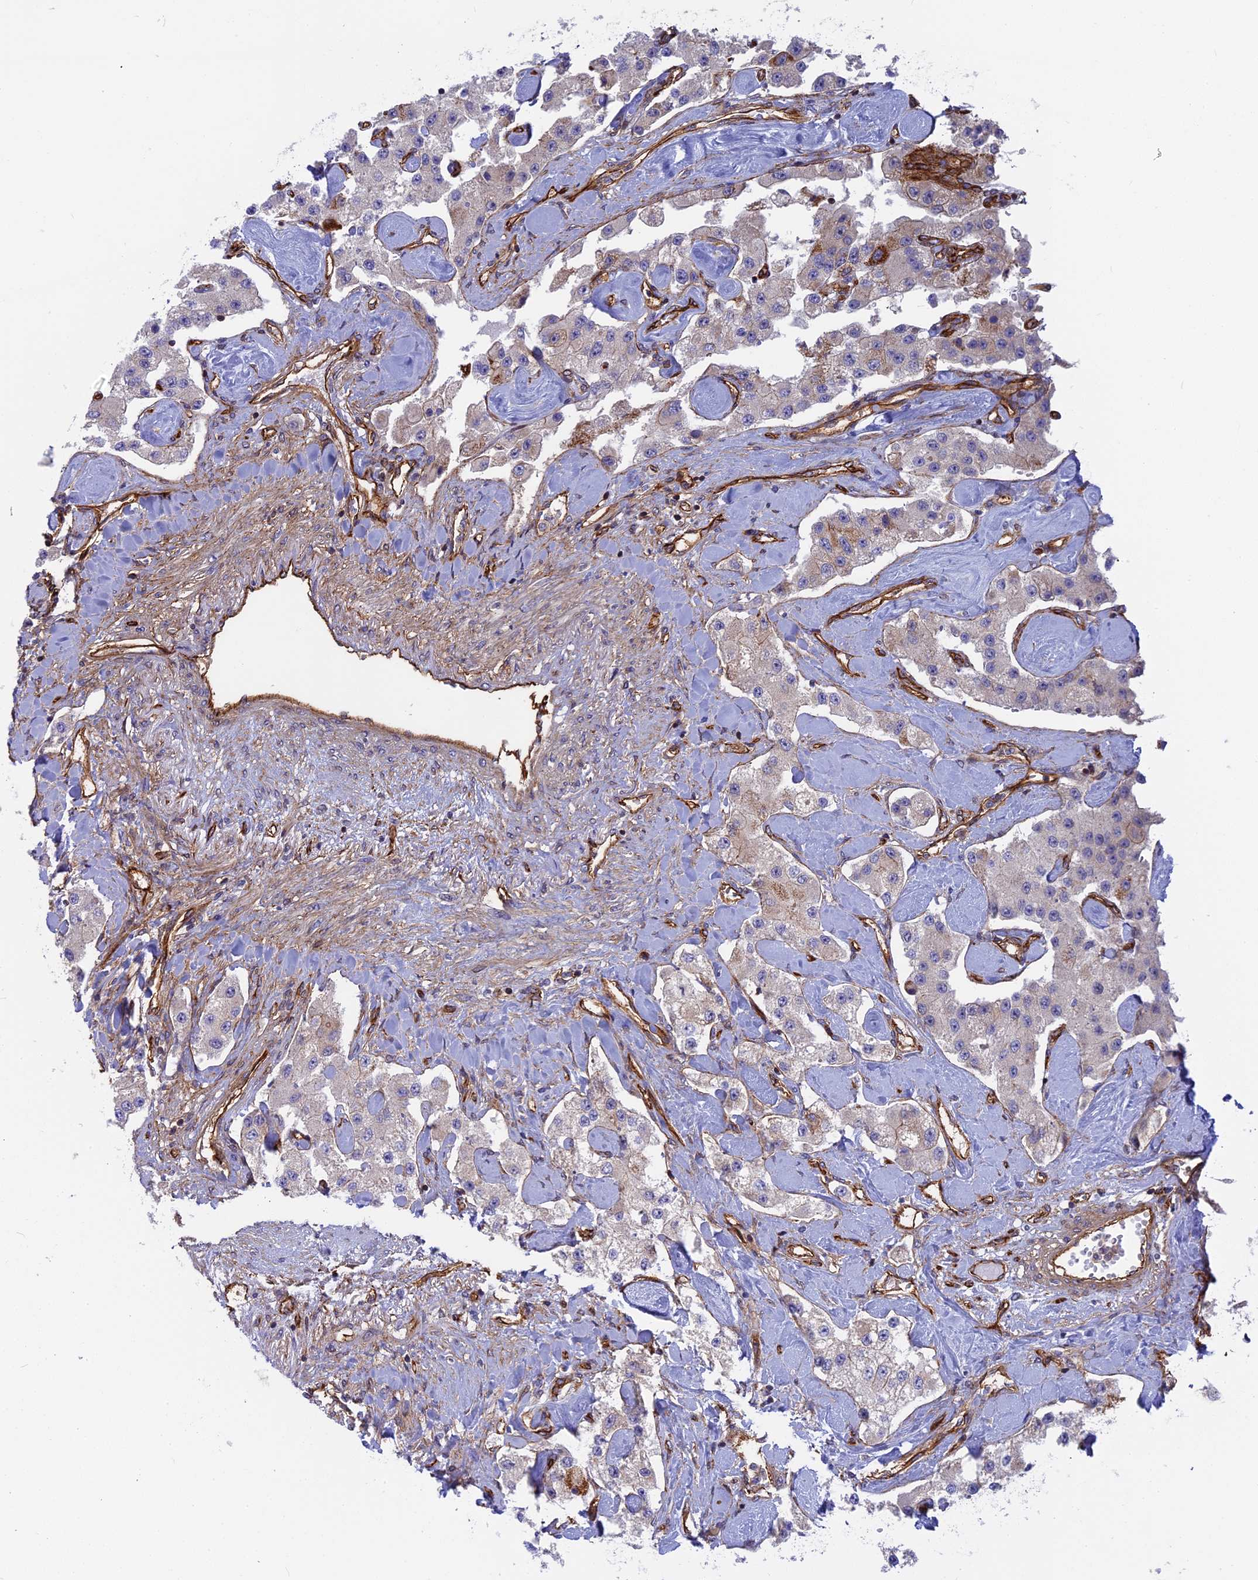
{"staining": {"intensity": "weak", "quantity": "<25%", "location": "cytoplasmic/membranous"}, "tissue": "carcinoid", "cell_type": "Tumor cells", "image_type": "cancer", "snomed": [{"axis": "morphology", "description": "Carcinoid, malignant, NOS"}, {"axis": "topography", "description": "Pancreas"}], "caption": "IHC micrograph of neoplastic tissue: carcinoid stained with DAB (3,3'-diaminobenzidine) displays no significant protein staining in tumor cells.", "gene": "CNBD2", "patient": {"sex": "male", "age": 41}}